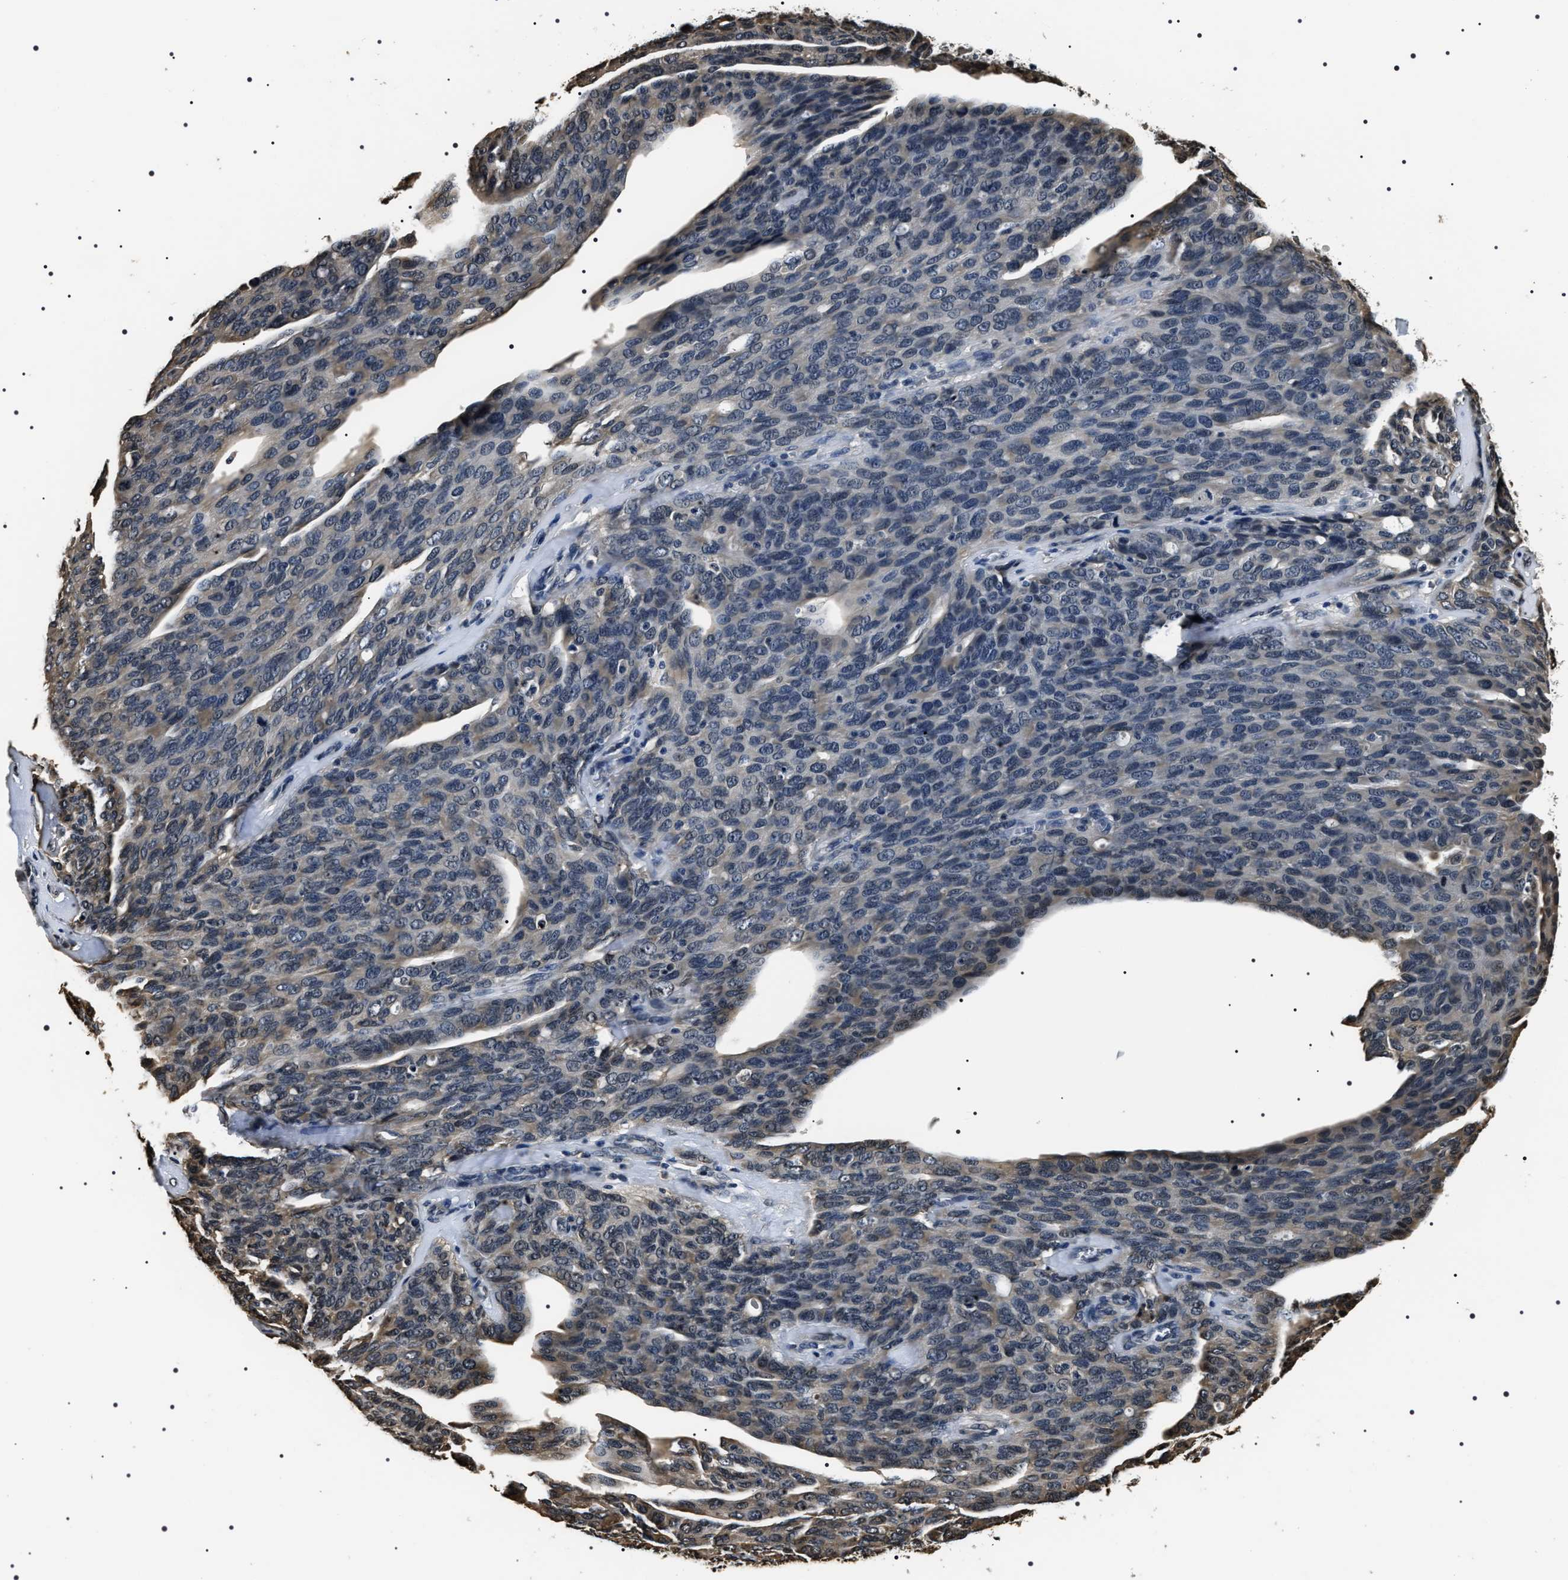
{"staining": {"intensity": "weak", "quantity": "<25%", "location": "cytoplasmic/membranous"}, "tissue": "ovarian cancer", "cell_type": "Tumor cells", "image_type": "cancer", "snomed": [{"axis": "morphology", "description": "Carcinoma, endometroid"}, {"axis": "topography", "description": "Ovary"}], "caption": "IHC of human ovarian cancer exhibits no positivity in tumor cells. (DAB (3,3'-diaminobenzidine) IHC, high magnification).", "gene": "ARHGAP22", "patient": {"sex": "female", "age": 60}}